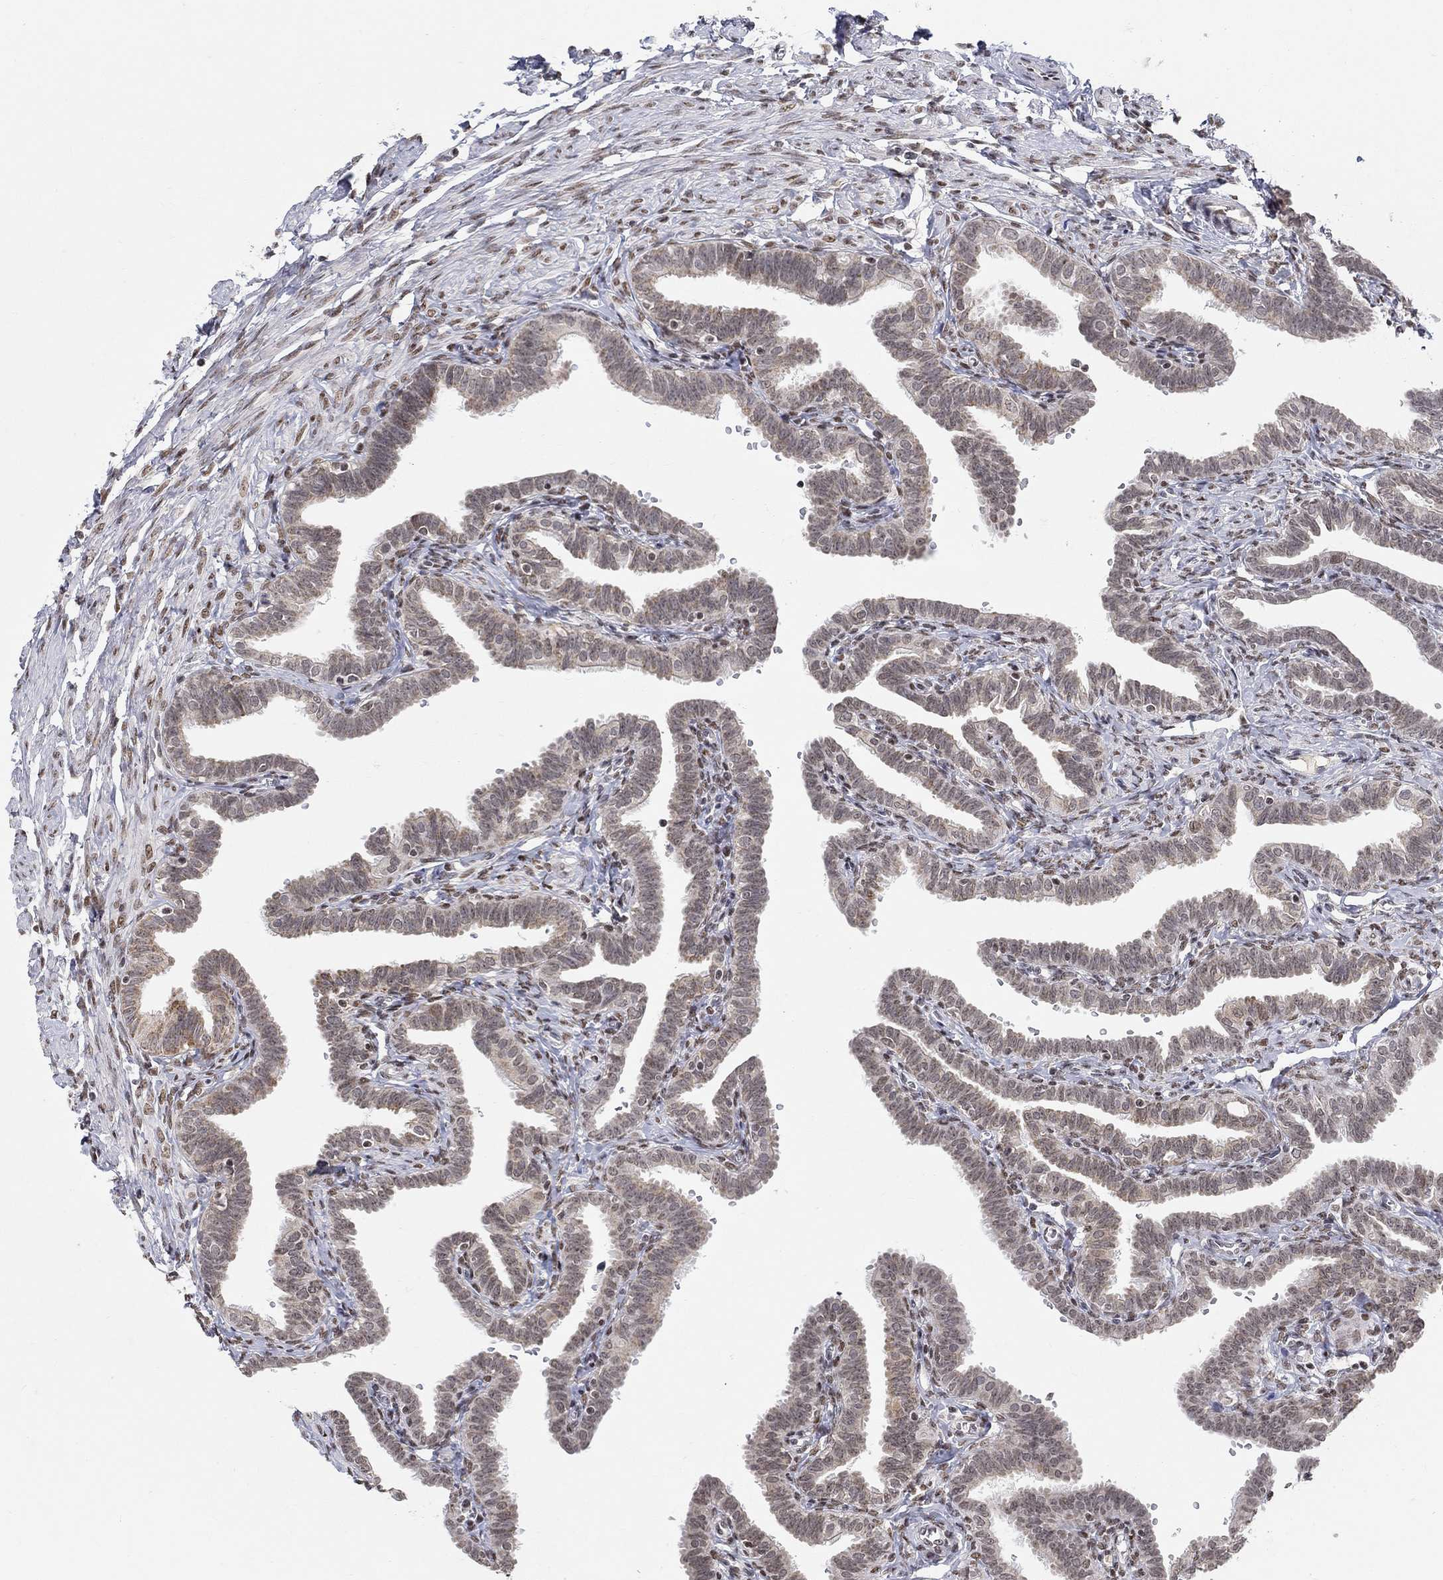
{"staining": {"intensity": "negative", "quantity": "none", "location": "none"}, "tissue": "fallopian tube", "cell_type": "Glandular cells", "image_type": "normal", "snomed": [{"axis": "morphology", "description": "Normal tissue, NOS"}, {"axis": "topography", "description": "Fallopian tube"}, {"axis": "topography", "description": "Ovary"}], "caption": "Immunohistochemistry (IHC) photomicrograph of normal fallopian tube: human fallopian tube stained with DAB (3,3'-diaminobenzidine) shows no significant protein staining in glandular cells. The staining was performed using DAB (3,3'-diaminobenzidine) to visualize the protein expression in brown, while the nuclei were stained in blue with hematoxylin (Magnification: 20x).", "gene": "KLF12", "patient": {"sex": "female", "age": 57}}